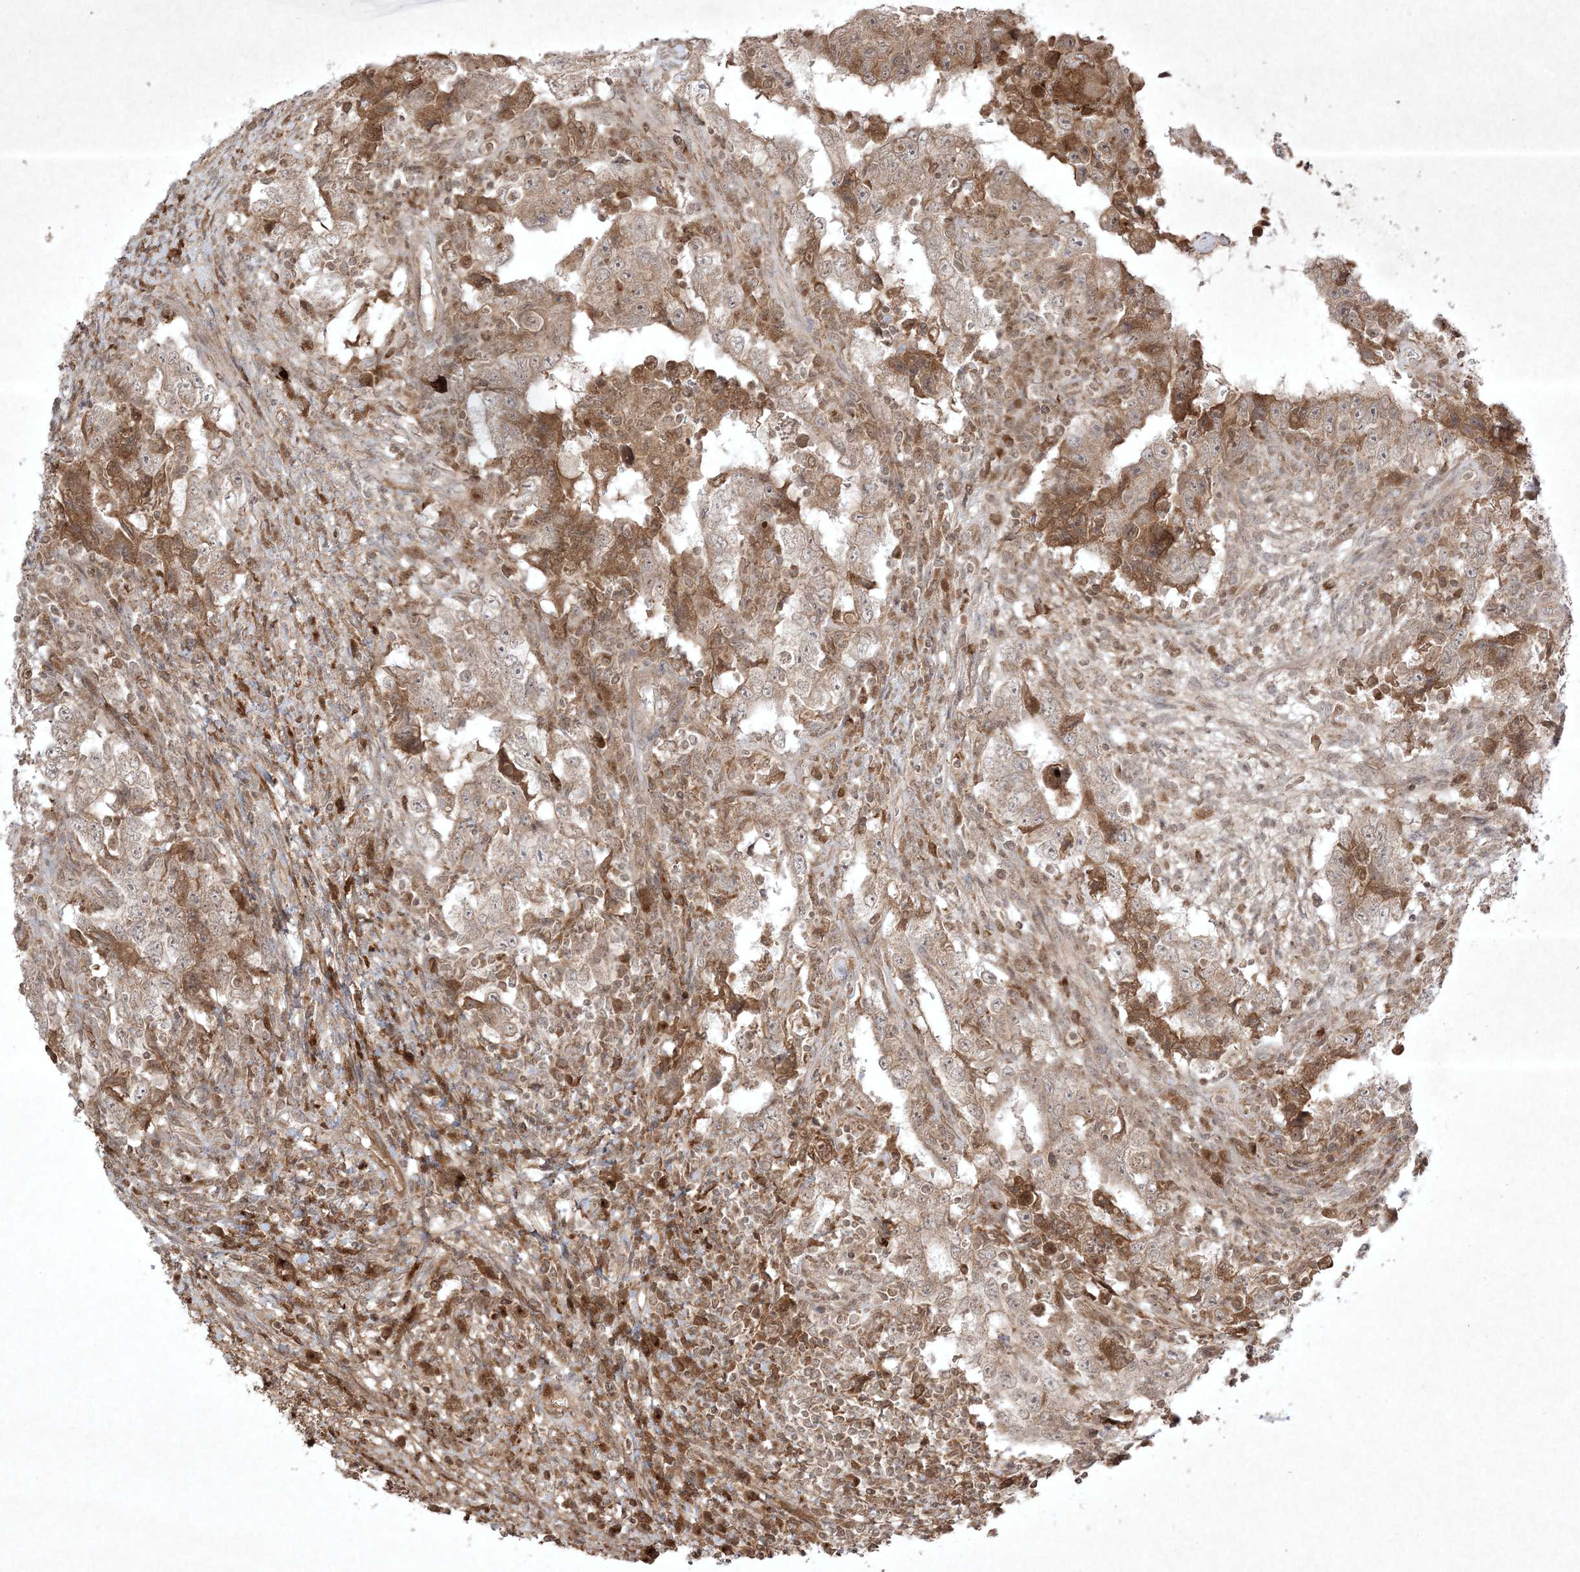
{"staining": {"intensity": "weak", "quantity": "25%-75%", "location": "cytoplasmic/membranous"}, "tissue": "testis cancer", "cell_type": "Tumor cells", "image_type": "cancer", "snomed": [{"axis": "morphology", "description": "Carcinoma, Embryonal, NOS"}, {"axis": "topography", "description": "Testis"}], "caption": "Weak cytoplasmic/membranous protein expression is present in approximately 25%-75% of tumor cells in testis embryonal carcinoma.", "gene": "PTK6", "patient": {"sex": "male", "age": 26}}